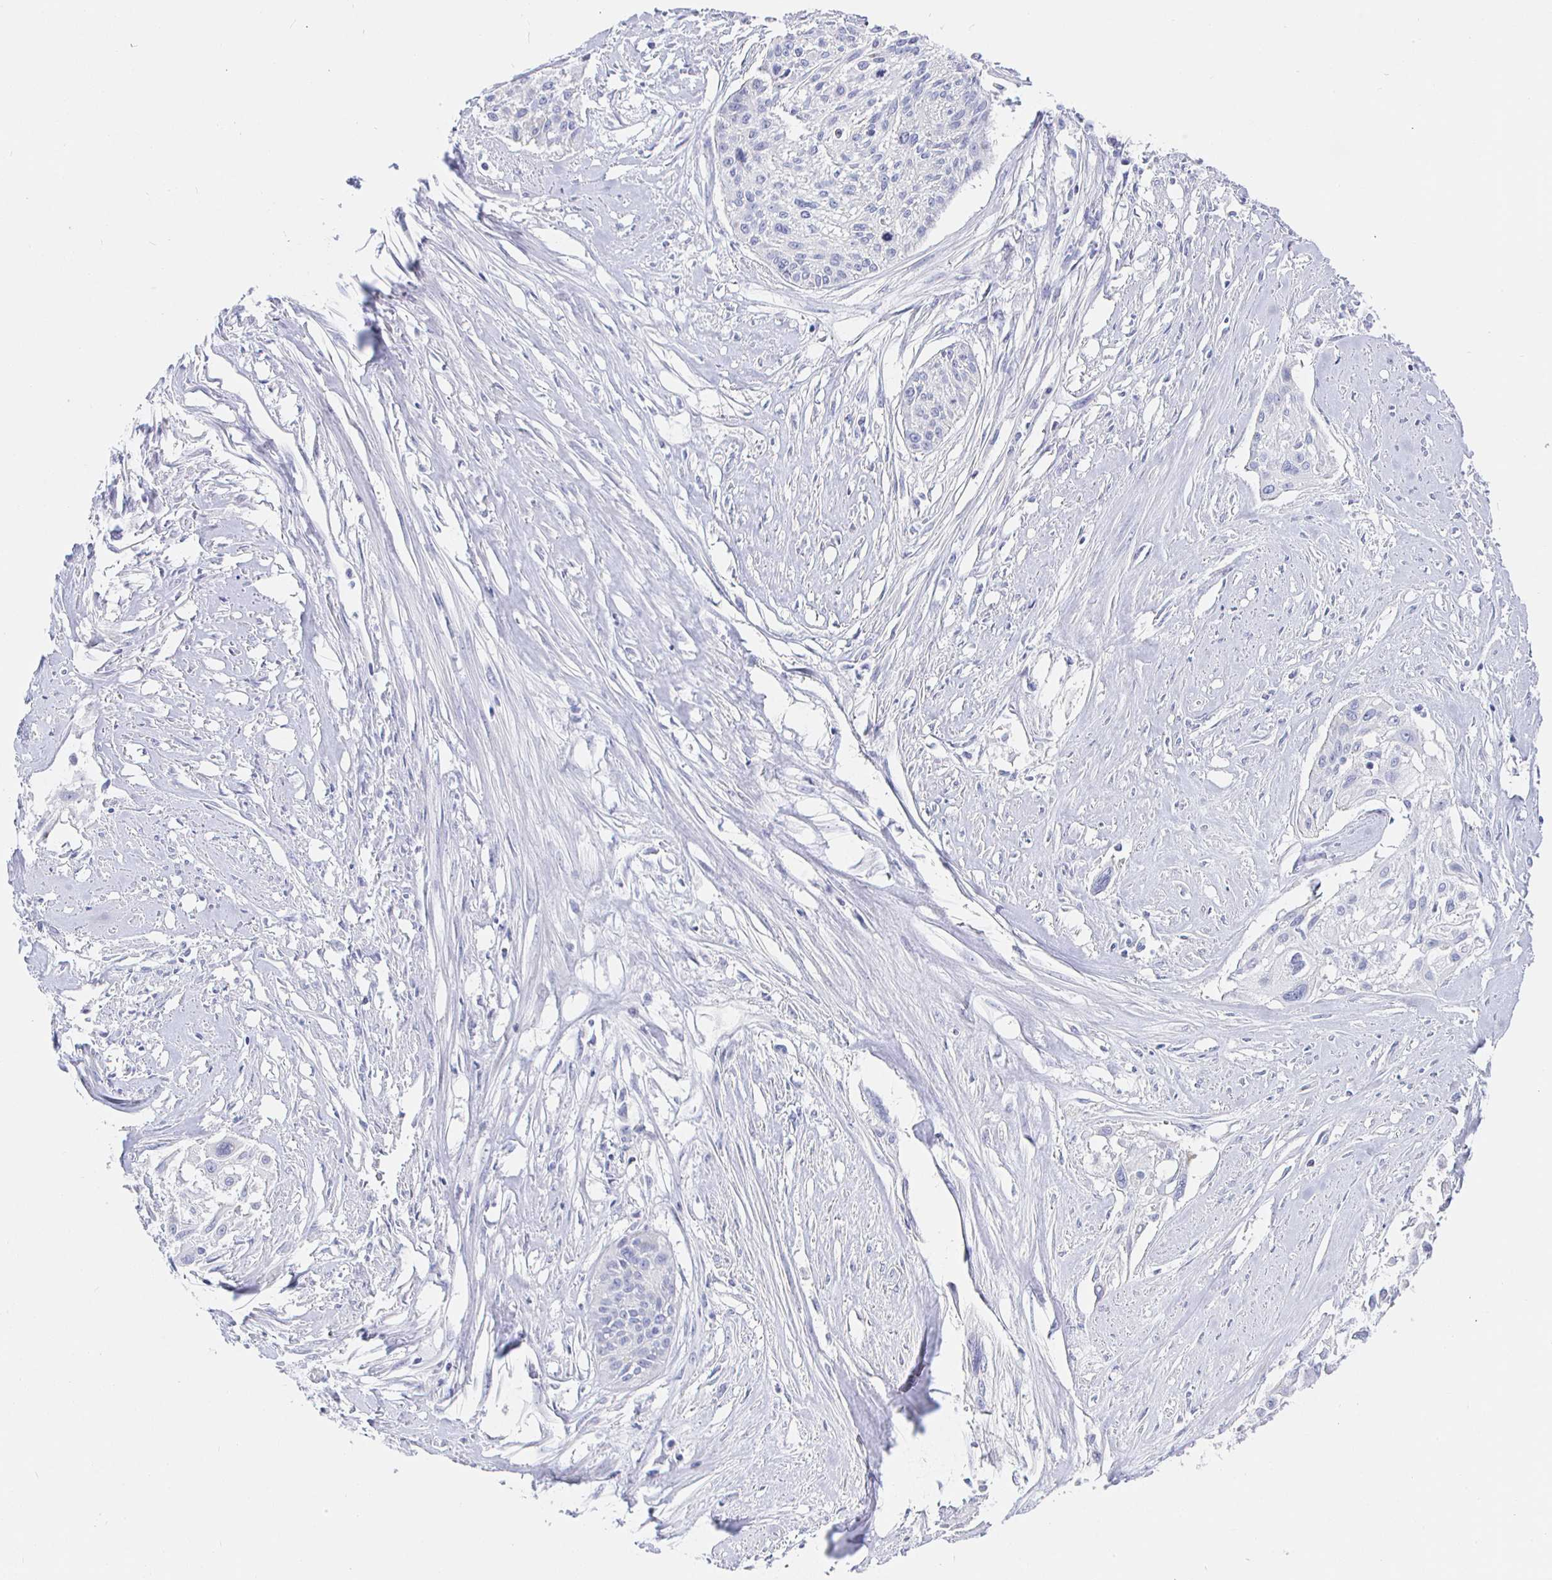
{"staining": {"intensity": "negative", "quantity": "none", "location": "none"}, "tissue": "cervical cancer", "cell_type": "Tumor cells", "image_type": "cancer", "snomed": [{"axis": "morphology", "description": "Squamous cell carcinoma, NOS"}, {"axis": "topography", "description": "Cervix"}], "caption": "IHC of cervical squamous cell carcinoma shows no staining in tumor cells. (Brightfield microscopy of DAB (3,3'-diaminobenzidine) IHC at high magnification).", "gene": "CR2", "patient": {"sex": "female", "age": 49}}